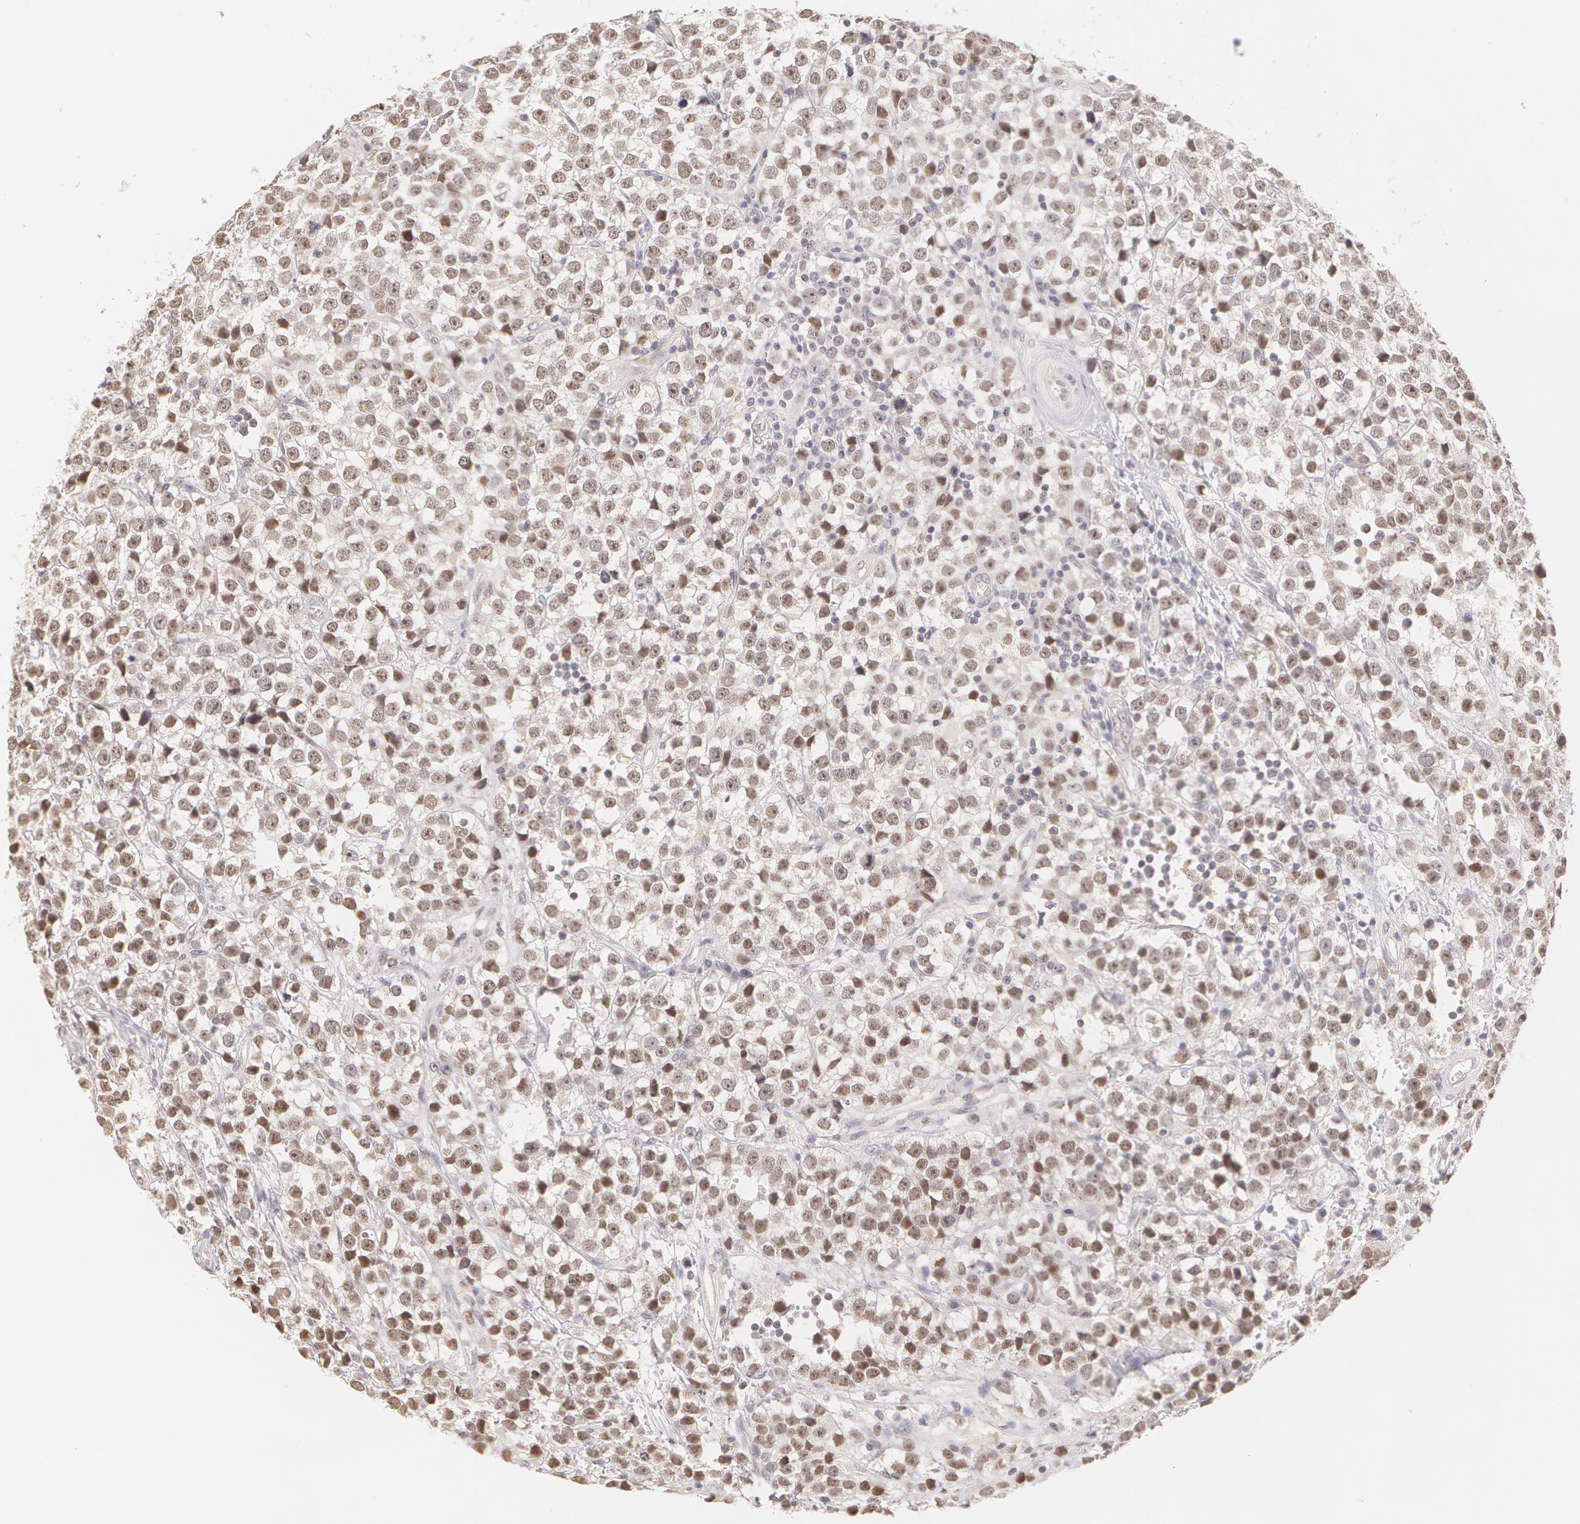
{"staining": {"intensity": "weak", "quantity": ">75%", "location": "nuclear"}, "tissue": "testis cancer", "cell_type": "Tumor cells", "image_type": "cancer", "snomed": [{"axis": "morphology", "description": "Seminoma, NOS"}, {"axis": "topography", "description": "Testis"}], "caption": "A brown stain shows weak nuclear expression of a protein in human seminoma (testis) tumor cells.", "gene": "ZNF597", "patient": {"sex": "male", "age": 25}}